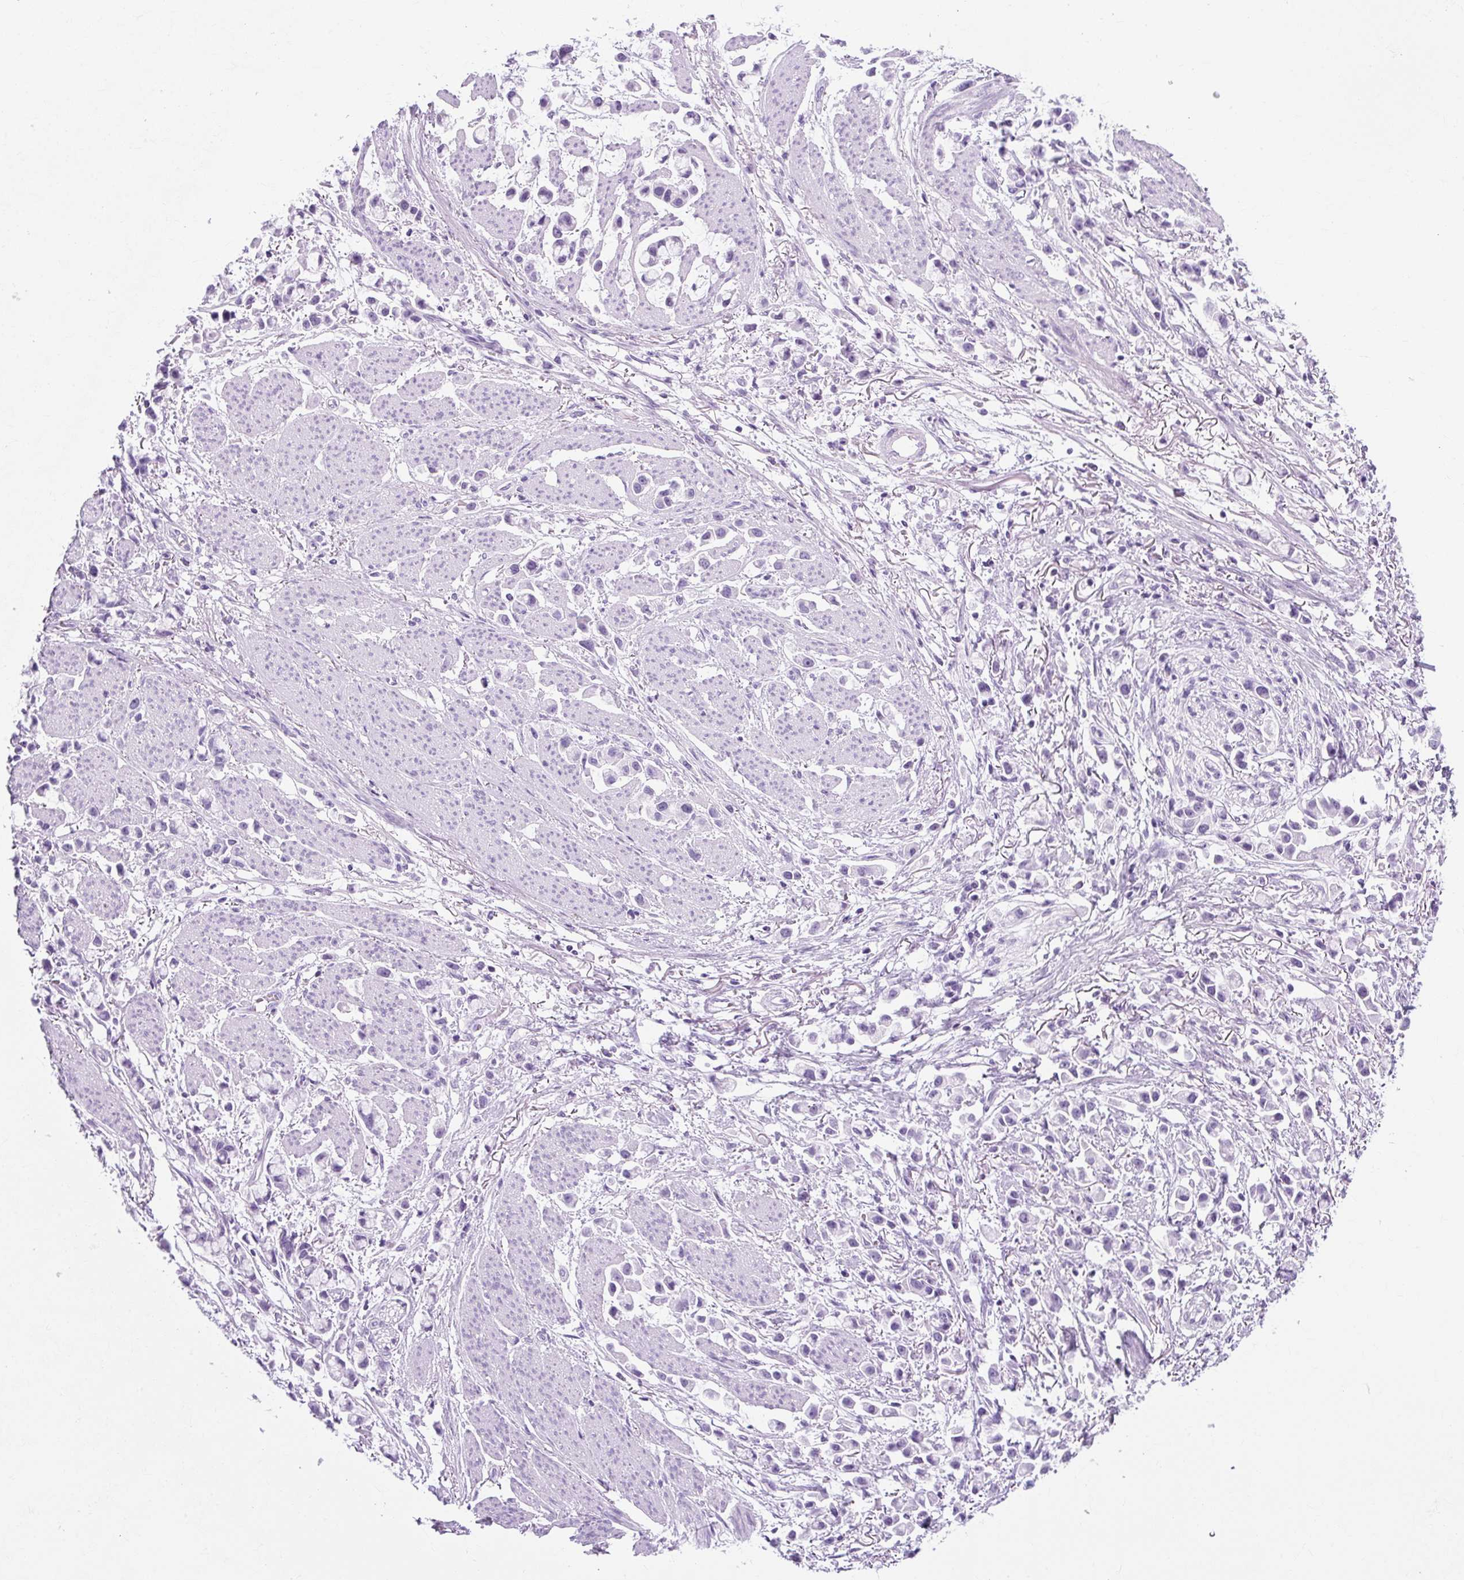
{"staining": {"intensity": "negative", "quantity": "none", "location": "none"}, "tissue": "stomach cancer", "cell_type": "Tumor cells", "image_type": "cancer", "snomed": [{"axis": "morphology", "description": "Adenocarcinoma, NOS"}, {"axis": "topography", "description": "Stomach"}], "caption": "The immunohistochemistry (IHC) micrograph has no significant expression in tumor cells of stomach cancer (adenocarcinoma) tissue.", "gene": "RYBP", "patient": {"sex": "female", "age": 81}}